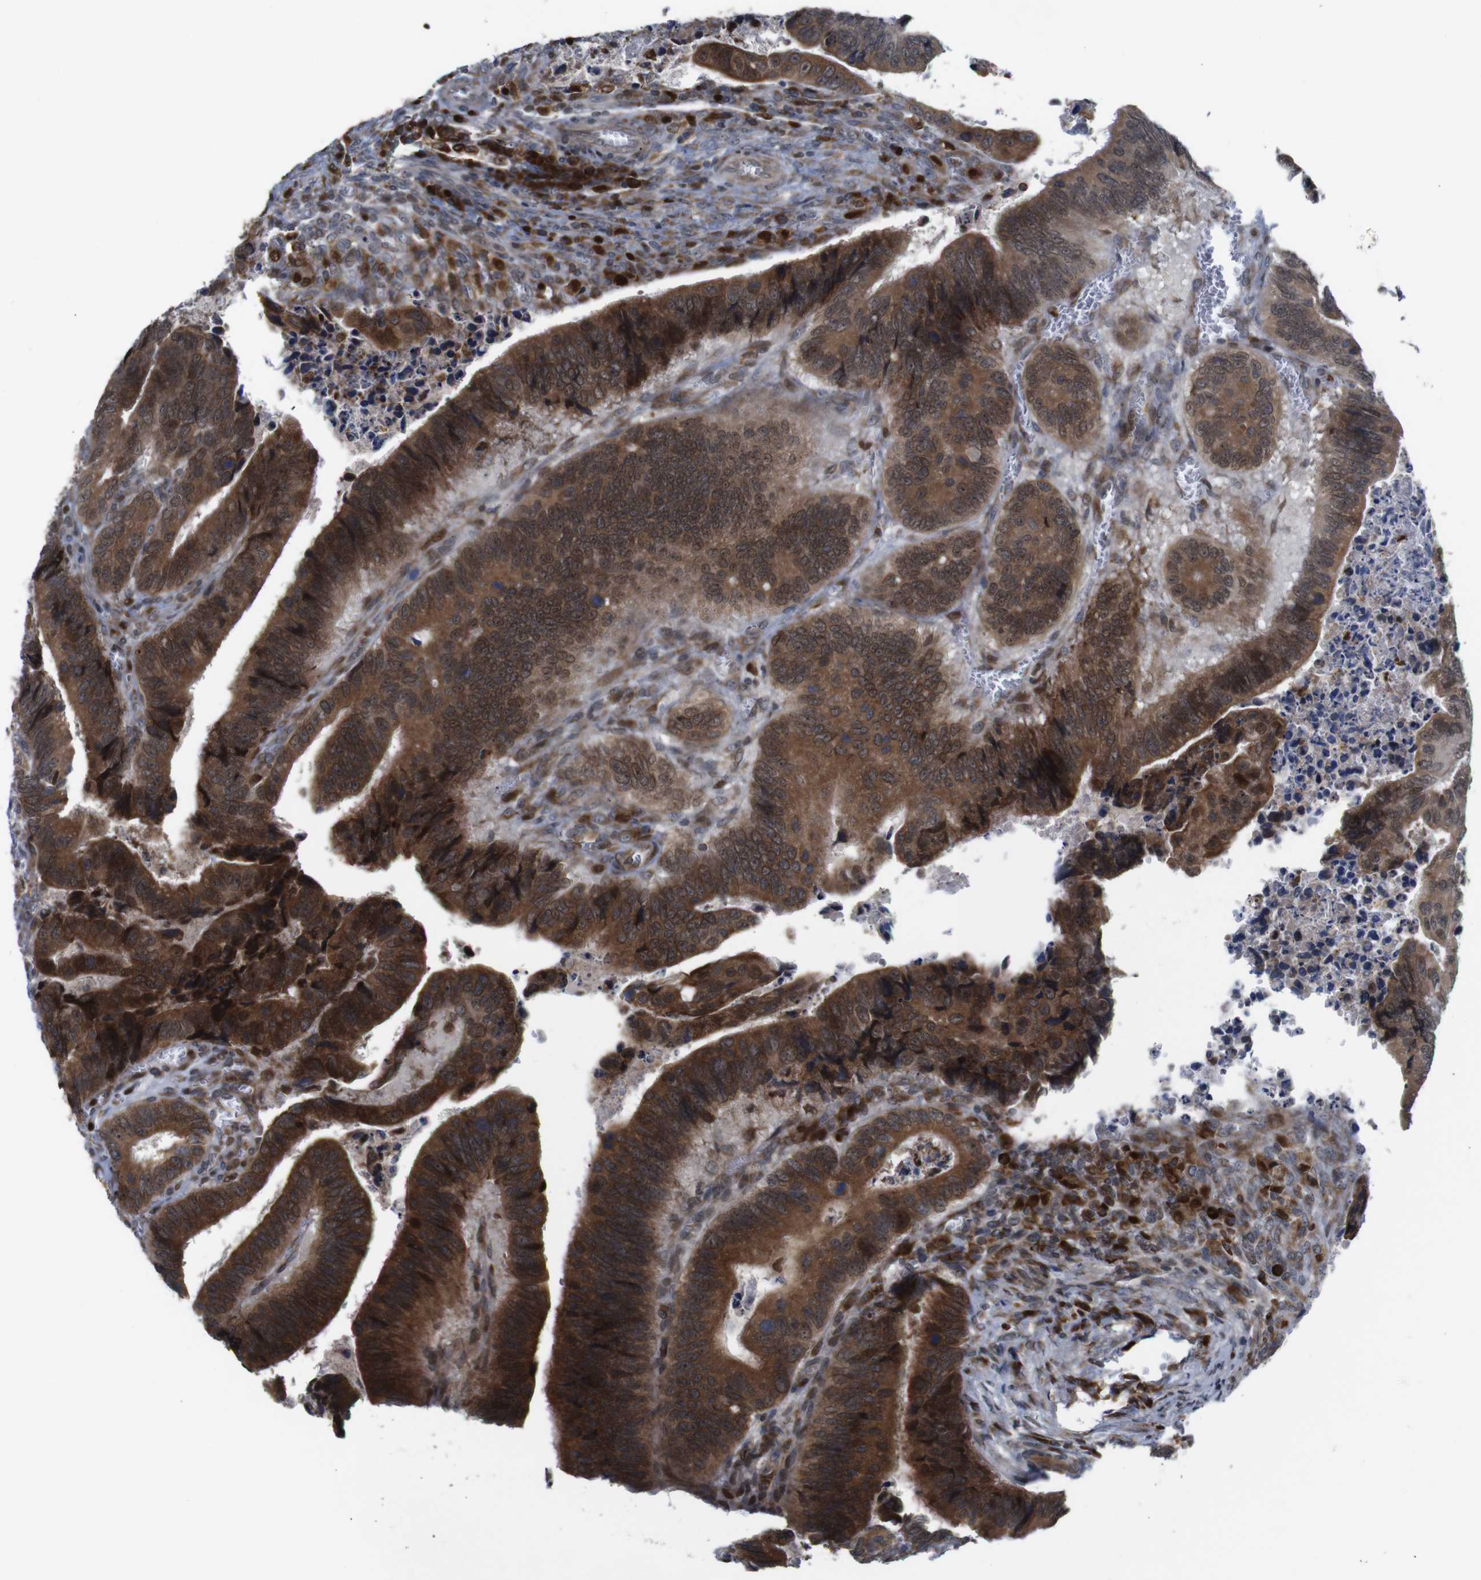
{"staining": {"intensity": "strong", "quantity": ">75%", "location": "cytoplasmic/membranous"}, "tissue": "colorectal cancer", "cell_type": "Tumor cells", "image_type": "cancer", "snomed": [{"axis": "morphology", "description": "Inflammation, NOS"}, {"axis": "morphology", "description": "Adenocarcinoma, NOS"}, {"axis": "topography", "description": "Colon"}], "caption": "Immunohistochemical staining of adenocarcinoma (colorectal) demonstrates strong cytoplasmic/membranous protein expression in about >75% of tumor cells. (IHC, brightfield microscopy, high magnification).", "gene": "PTPN1", "patient": {"sex": "male", "age": 72}}